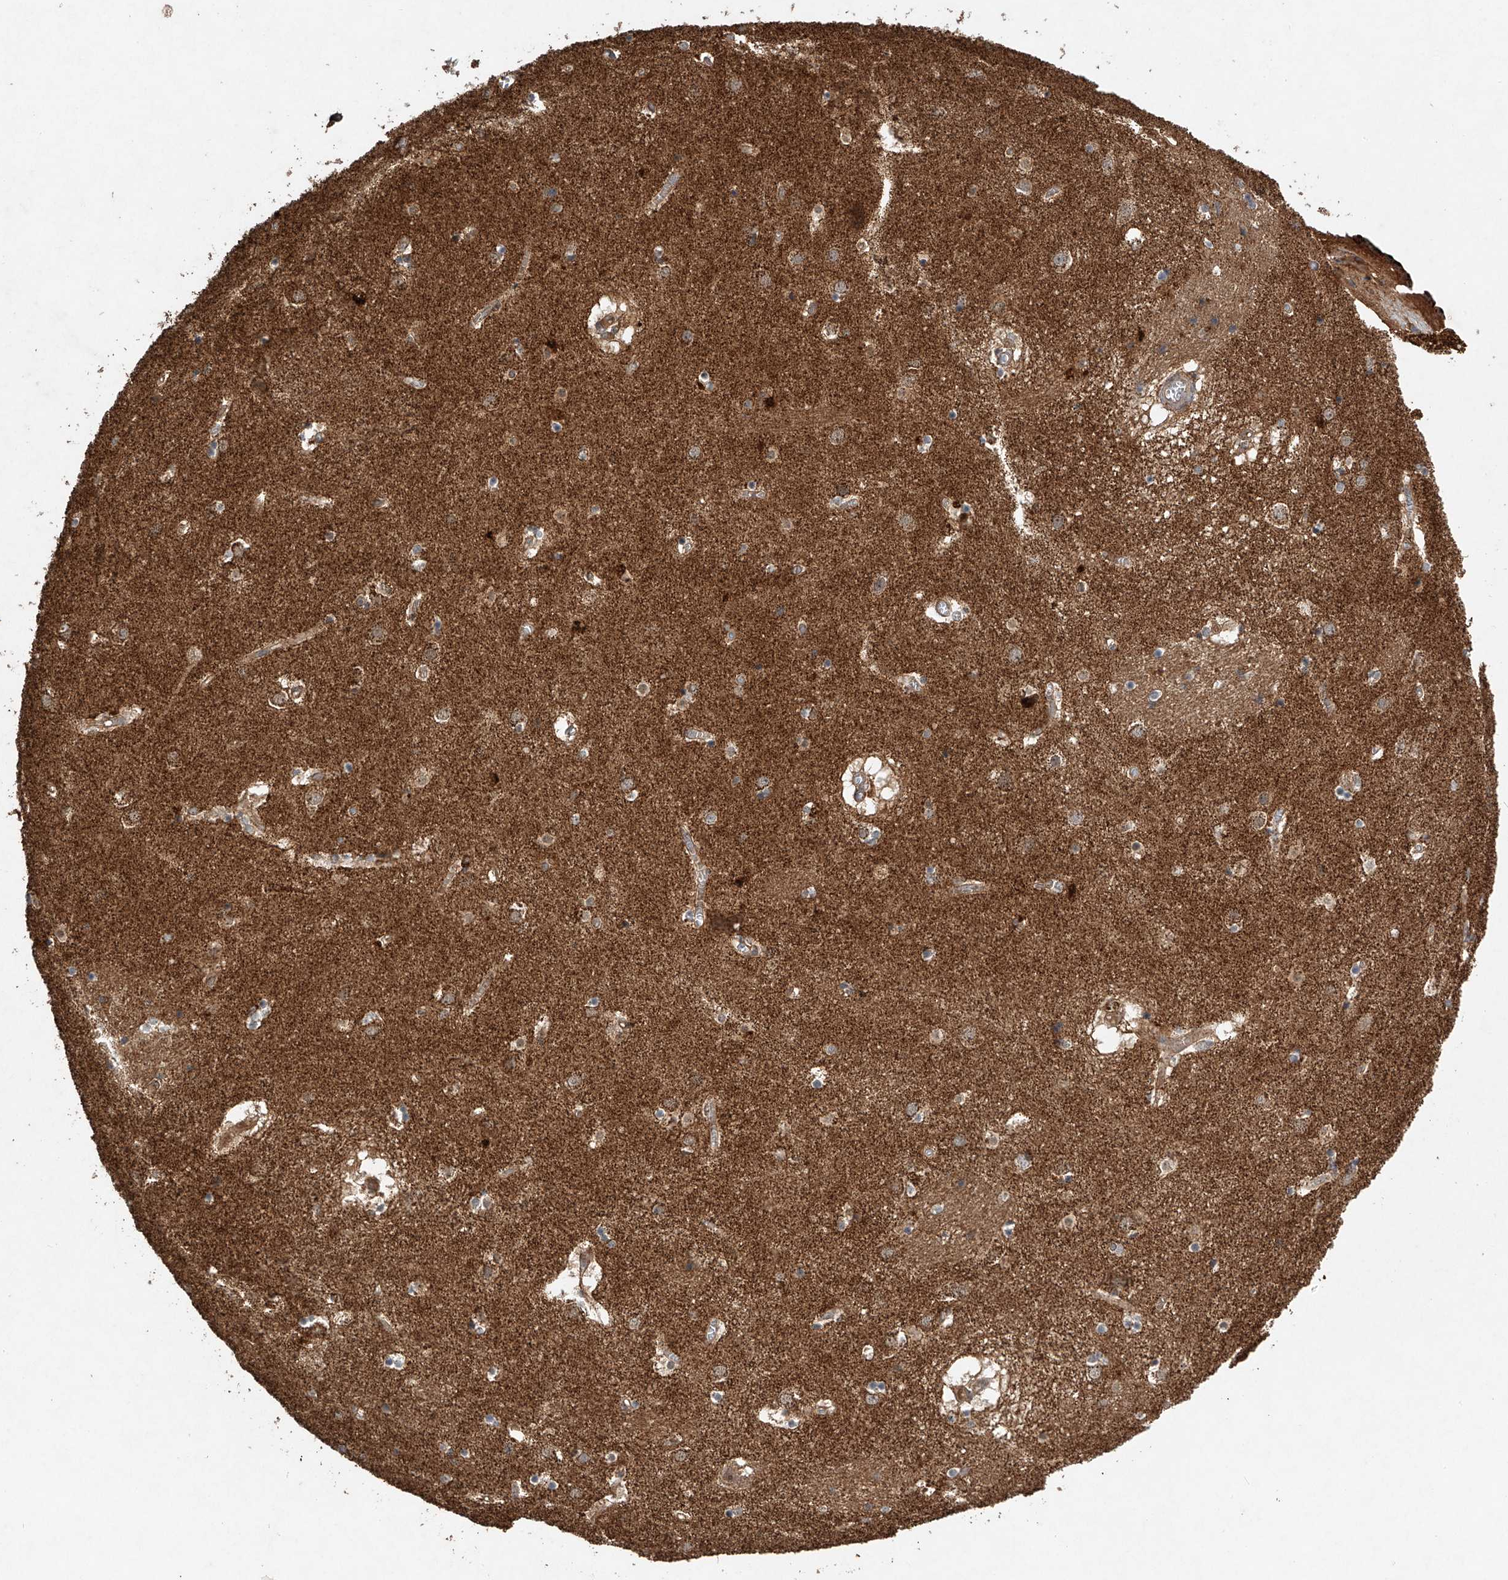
{"staining": {"intensity": "moderate", "quantity": "<25%", "location": "cytoplasmic/membranous"}, "tissue": "caudate", "cell_type": "Glial cells", "image_type": "normal", "snomed": [{"axis": "morphology", "description": "Normal tissue, NOS"}, {"axis": "topography", "description": "Lateral ventricle wall"}], "caption": "Brown immunohistochemical staining in unremarkable human caudate displays moderate cytoplasmic/membranous positivity in approximately <25% of glial cells. (Stains: DAB (3,3'-diaminobenzidine) in brown, nuclei in blue, Microscopy: brightfield microscopy at high magnification).", "gene": "DCAF11", "patient": {"sex": "male", "age": 70}}